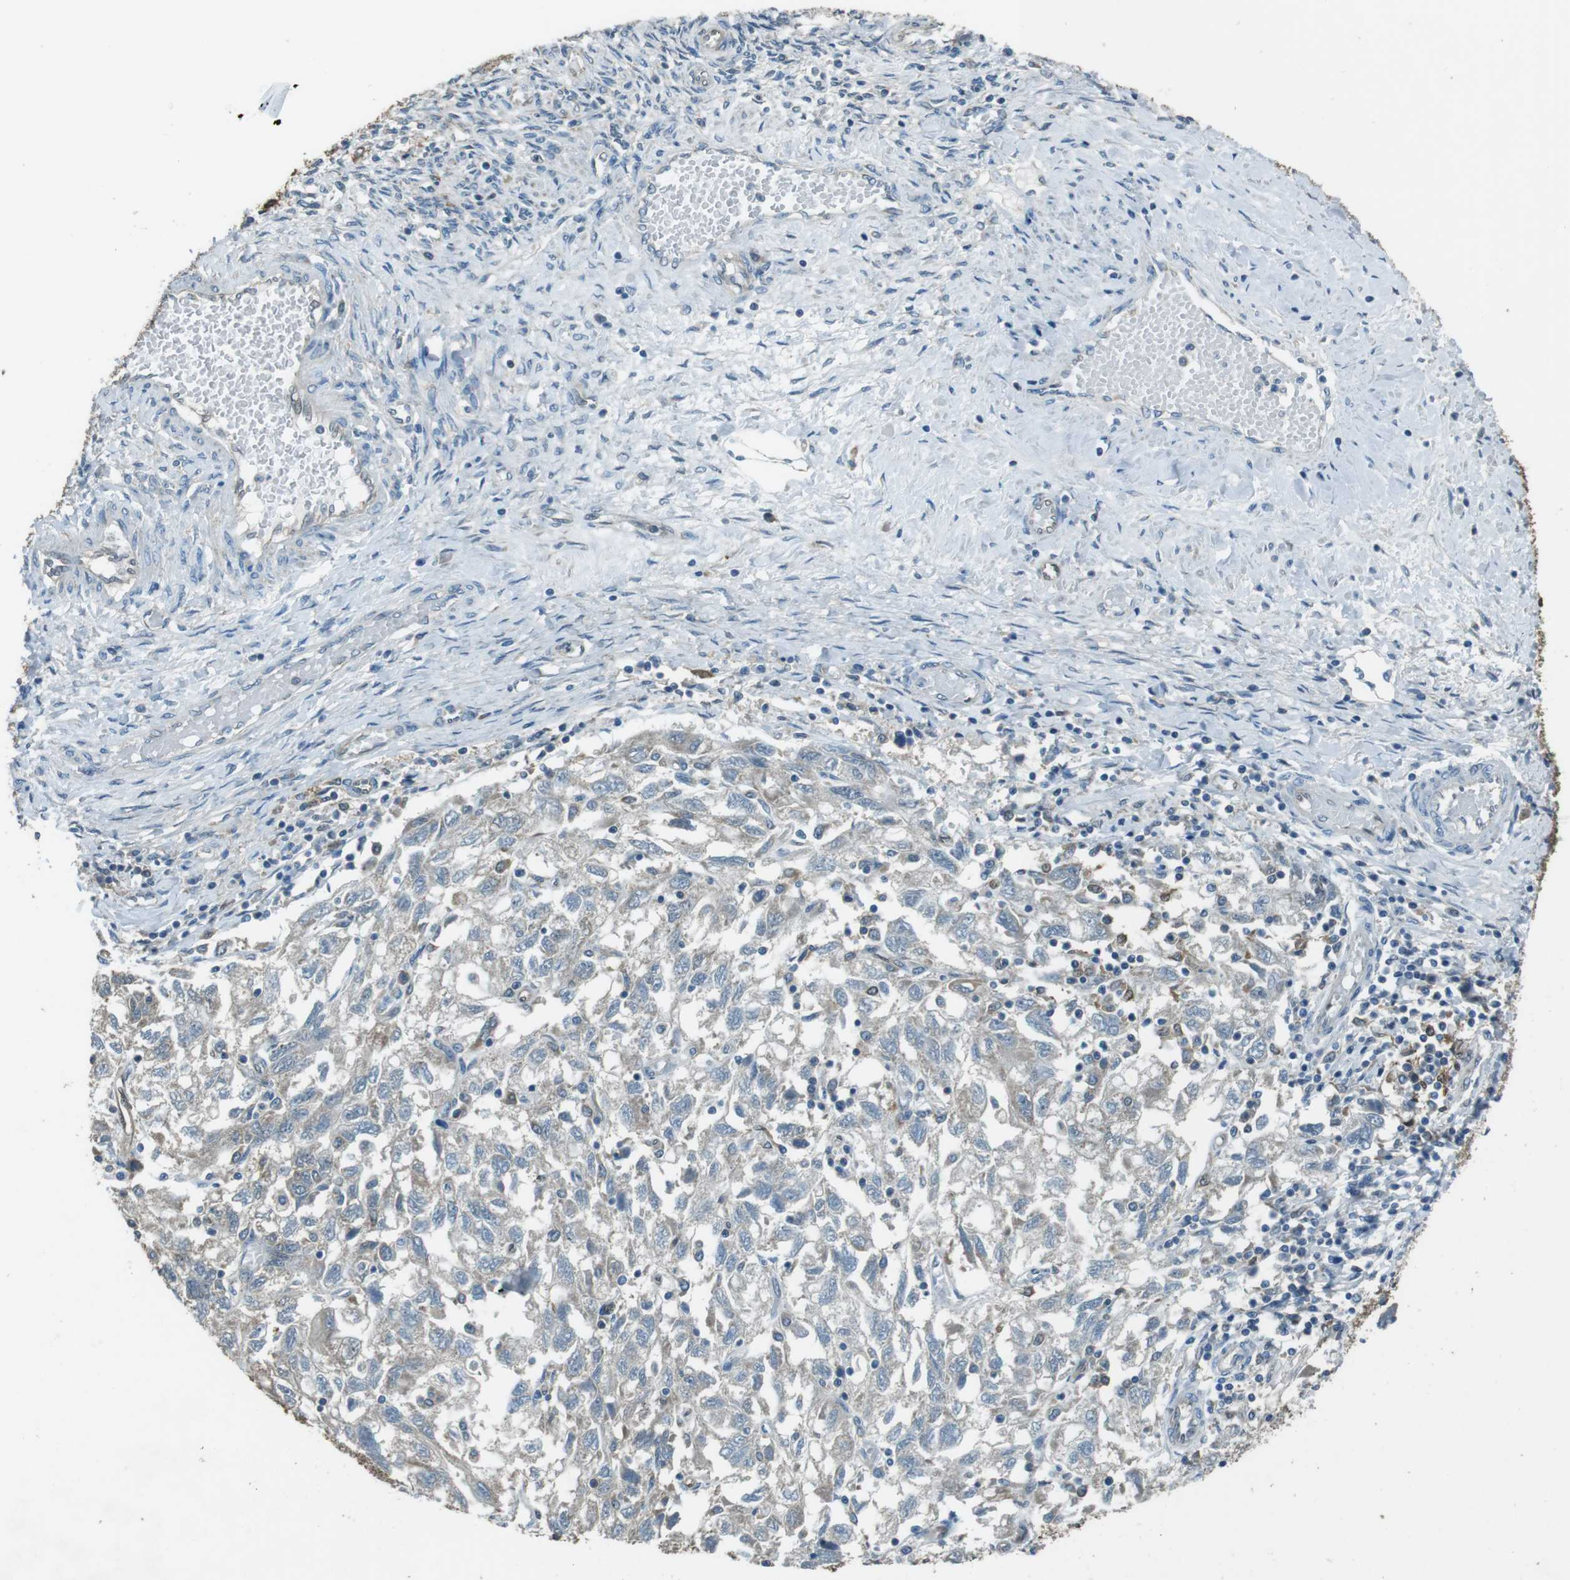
{"staining": {"intensity": "negative", "quantity": "none", "location": "none"}, "tissue": "ovarian cancer", "cell_type": "Tumor cells", "image_type": "cancer", "snomed": [{"axis": "morphology", "description": "Carcinoma, NOS"}, {"axis": "morphology", "description": "Cystadenocarcinoma, serous, NOS"}, {"axis": "topography", "description": "Ovary"}], "caption": "An immunohistochemistry photomicrograph of ovarian cancer is shown. There is no staining in tumor cells of ovarian cancer.", "gene": "MFAP3", "patient": {"sex": "female", "age": 69}}